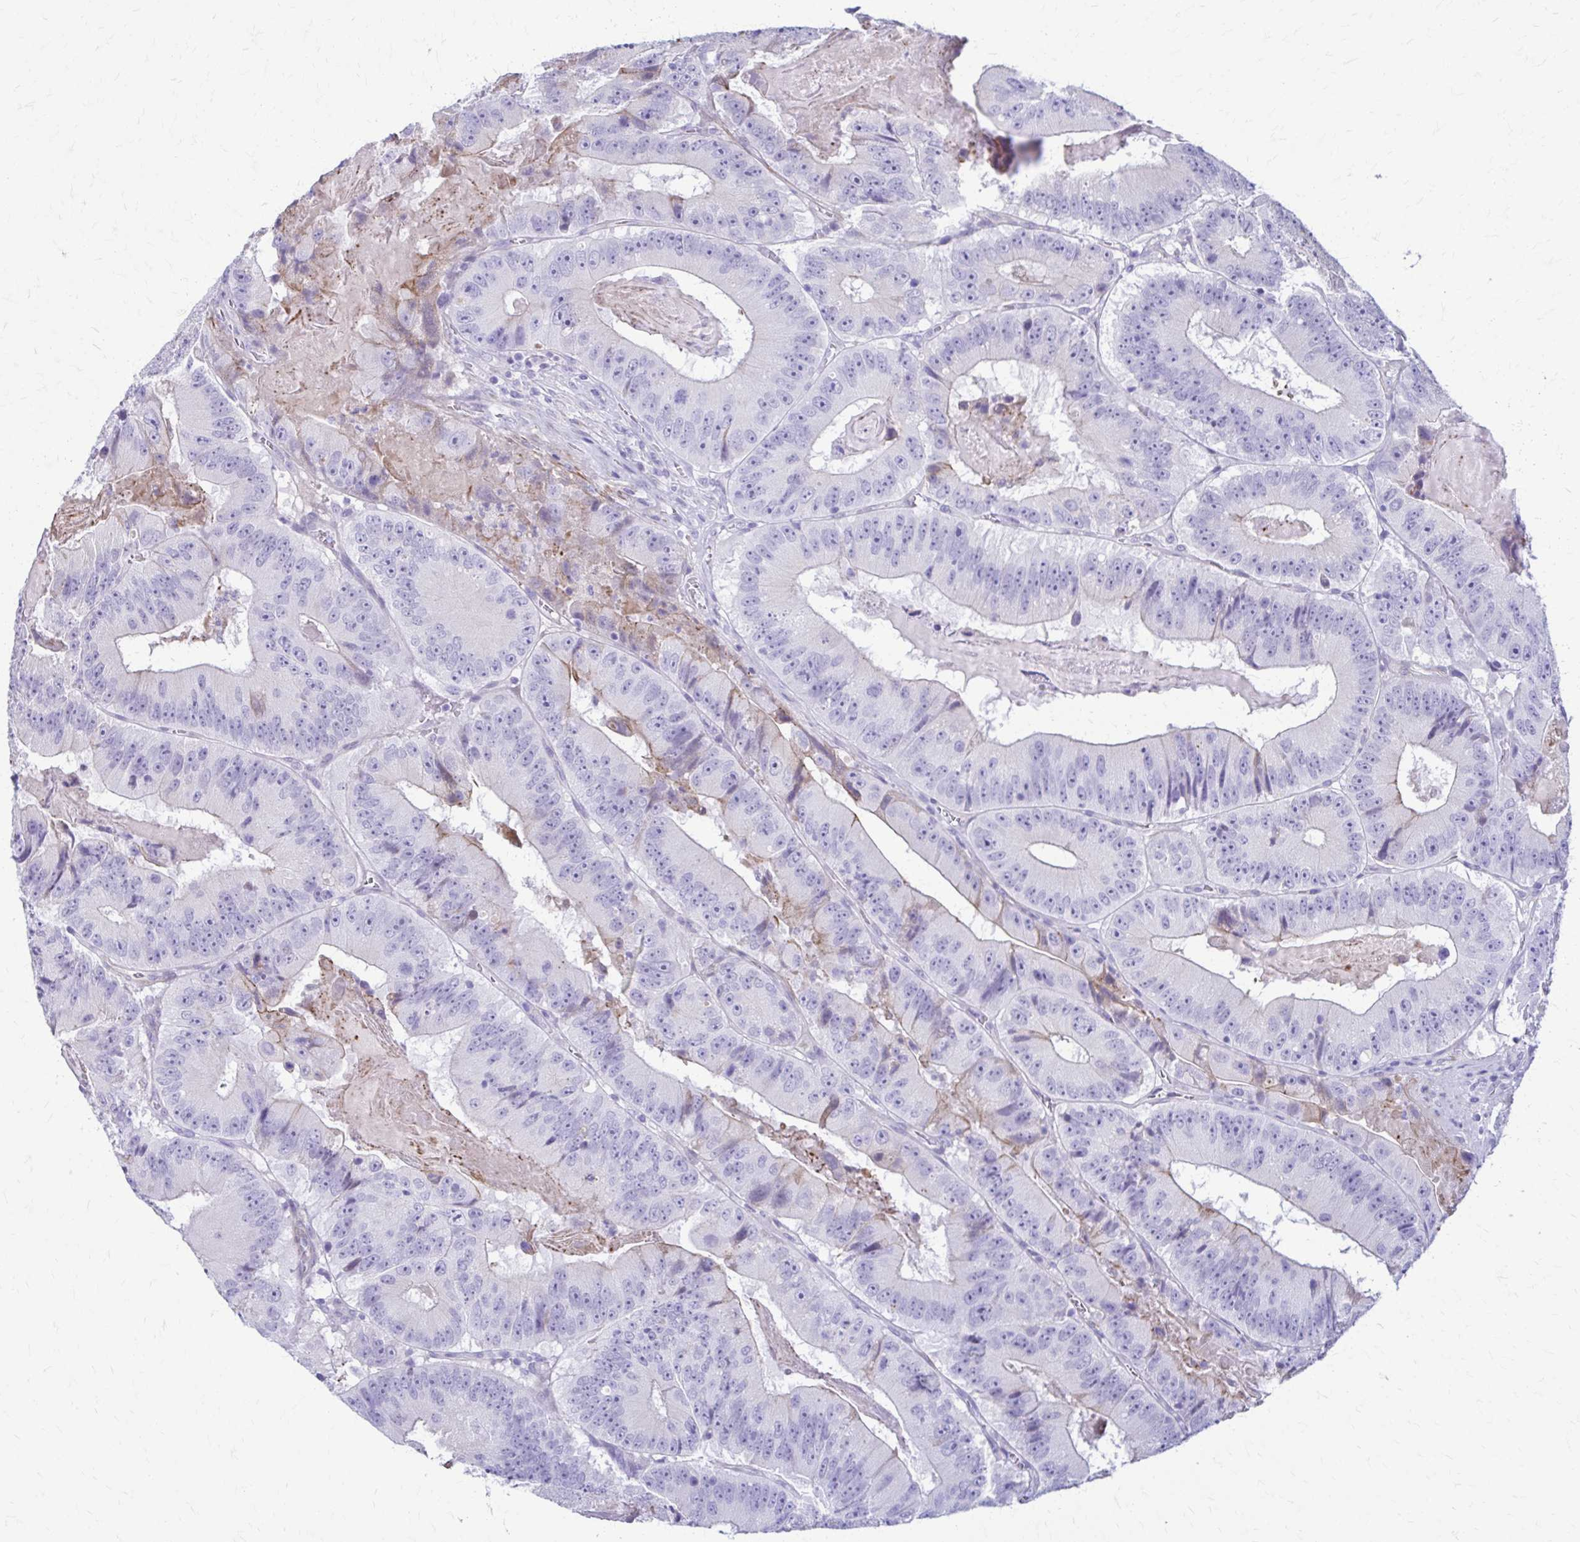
{"staining": {"intensity": "negative", "quantity": "none", "location": "none"}, "tissue": "colorectal cancer", "cell_type": "Tumor cells", "image_type": "cancer", "snomed": [{"axis": "morphology", "description": "Adenocarcinoma, NOS"}, {"axis": "topography", "description": "Colon"}], "caption": "Immunohistochemistry image of colorectal cancer (adenocarcinoma) stained for a protein (brown), which displays no positivity in tumor cells.", "gene": "DSP", "patient": {"sex": "female", "age": 86}}